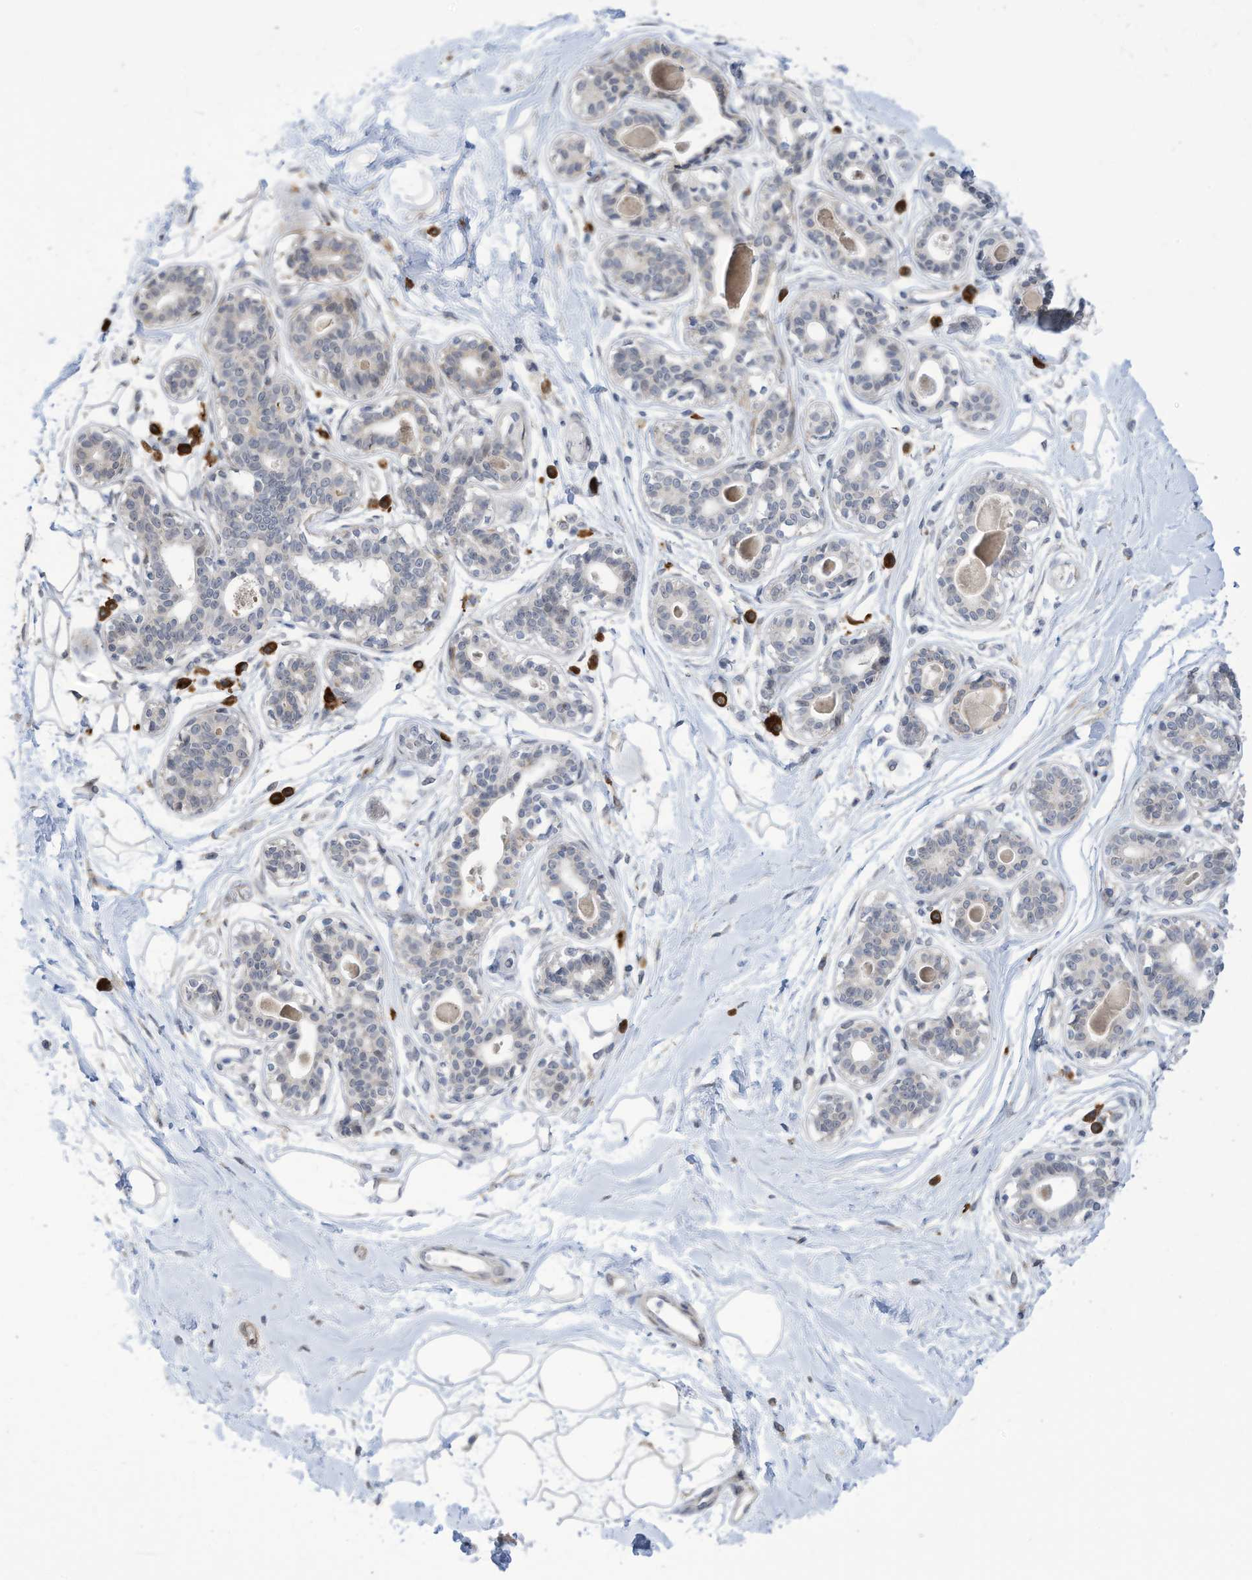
{"staining": {"intensity": "negative", "quantity": "none", "location": "none"}, "tissue": "breast", "cell_type": "Adipocytes", "image_type": "normal", "snomed": [{"axis": "morphology", "description": "Normal tissue, NOS"}, {"axis": "topography", "description": "Breast"}], "caption": "The immunohistochemistry photomicrograph has no significant positivity in adipocytes of breast.", "gene": "ZNF292", "patient": {"sex": "female", "age": 45}}